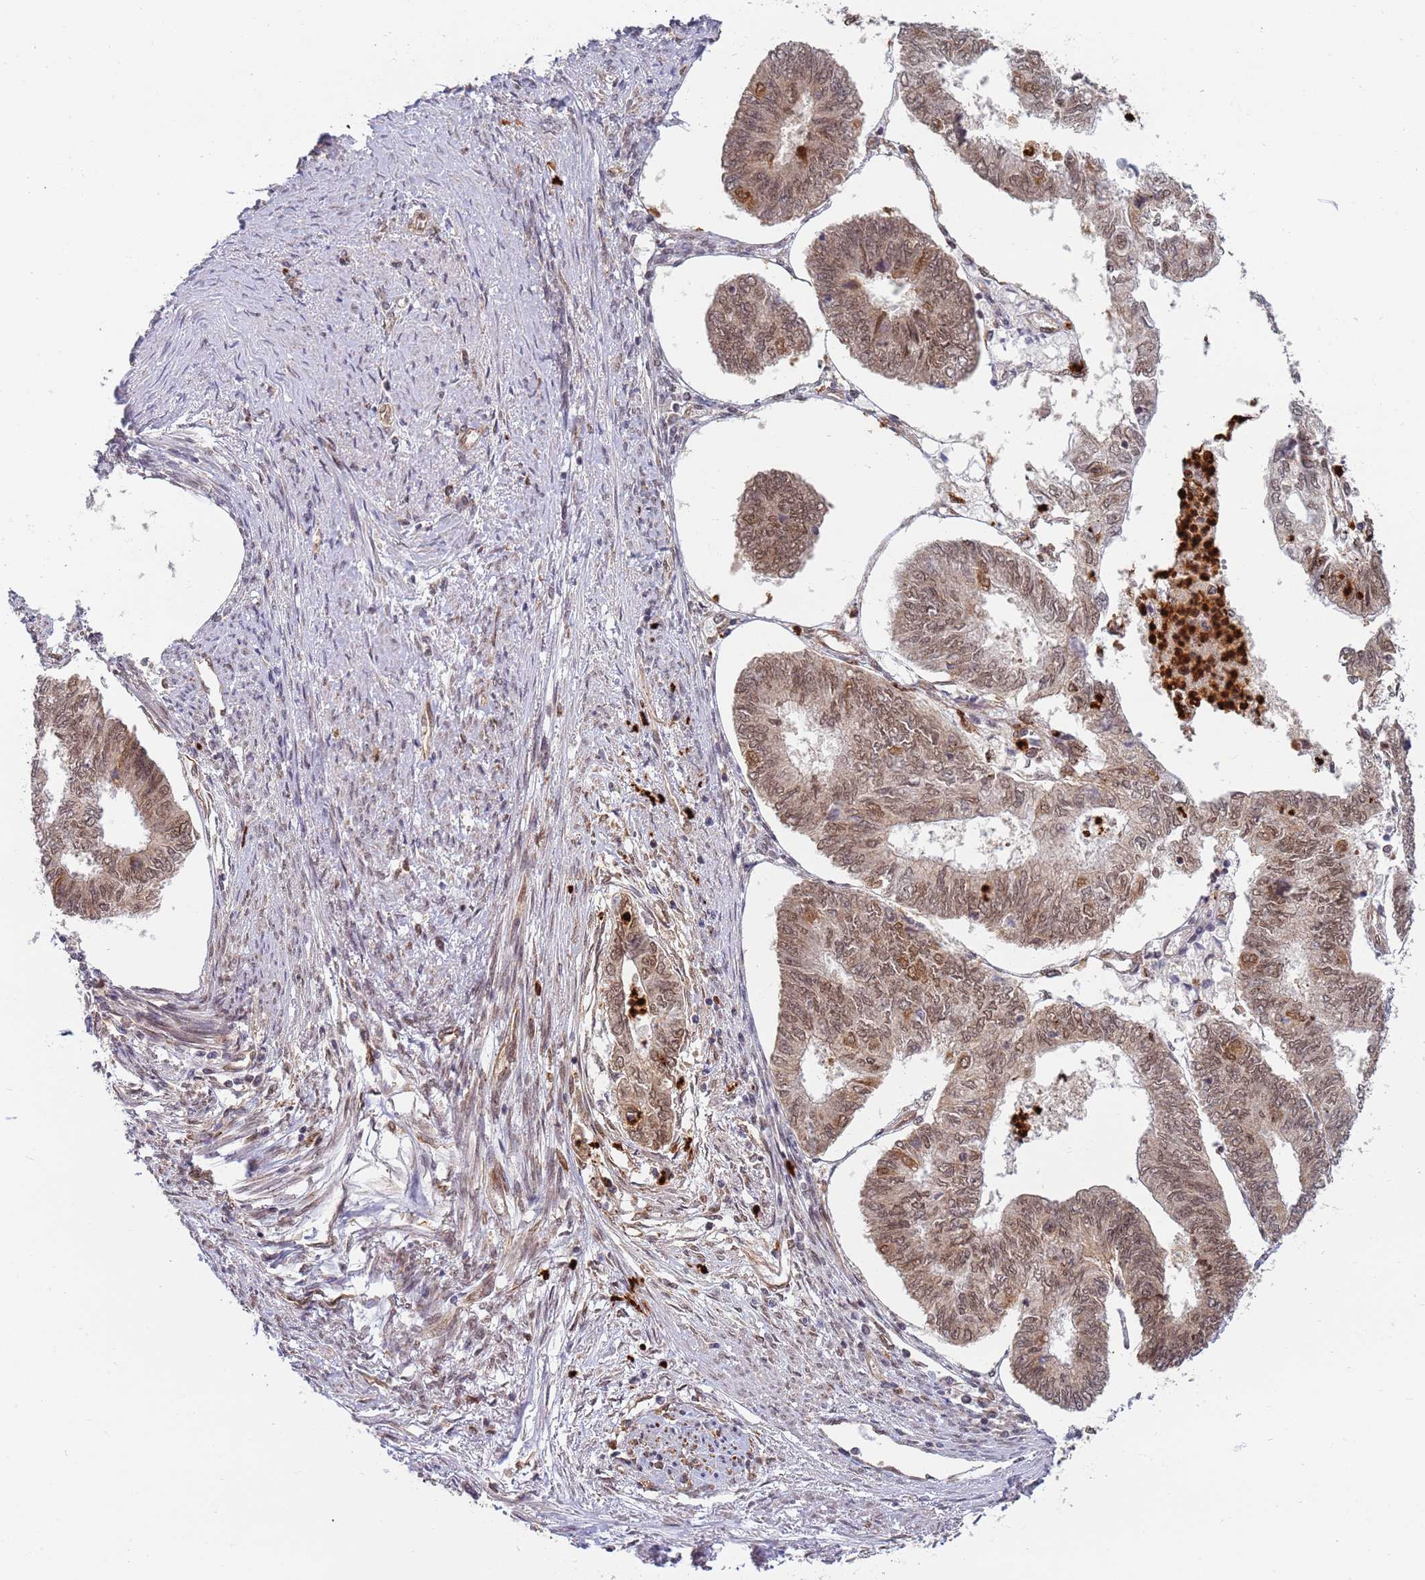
{"staining": {"intensity": "moderate", "quantity": ">75%", "location": "nuclear"}, "tissue": "endometrial cancer", "cell_type": "Tumor cells", "image_type": "cancer", "snomed": [{"axis": "morphology", "description": "Adenocarcinoma, NOS"}, {"axis": "topography", "description": "Endometrium"}], "caption": "The immunohistochemical stain labels moderate nuclear staining in tumor cells of endometrial cancer (adenocarcinoma) tissue.", "gene": "CEP170", "patient": {"sex": "female", "age": 68}}